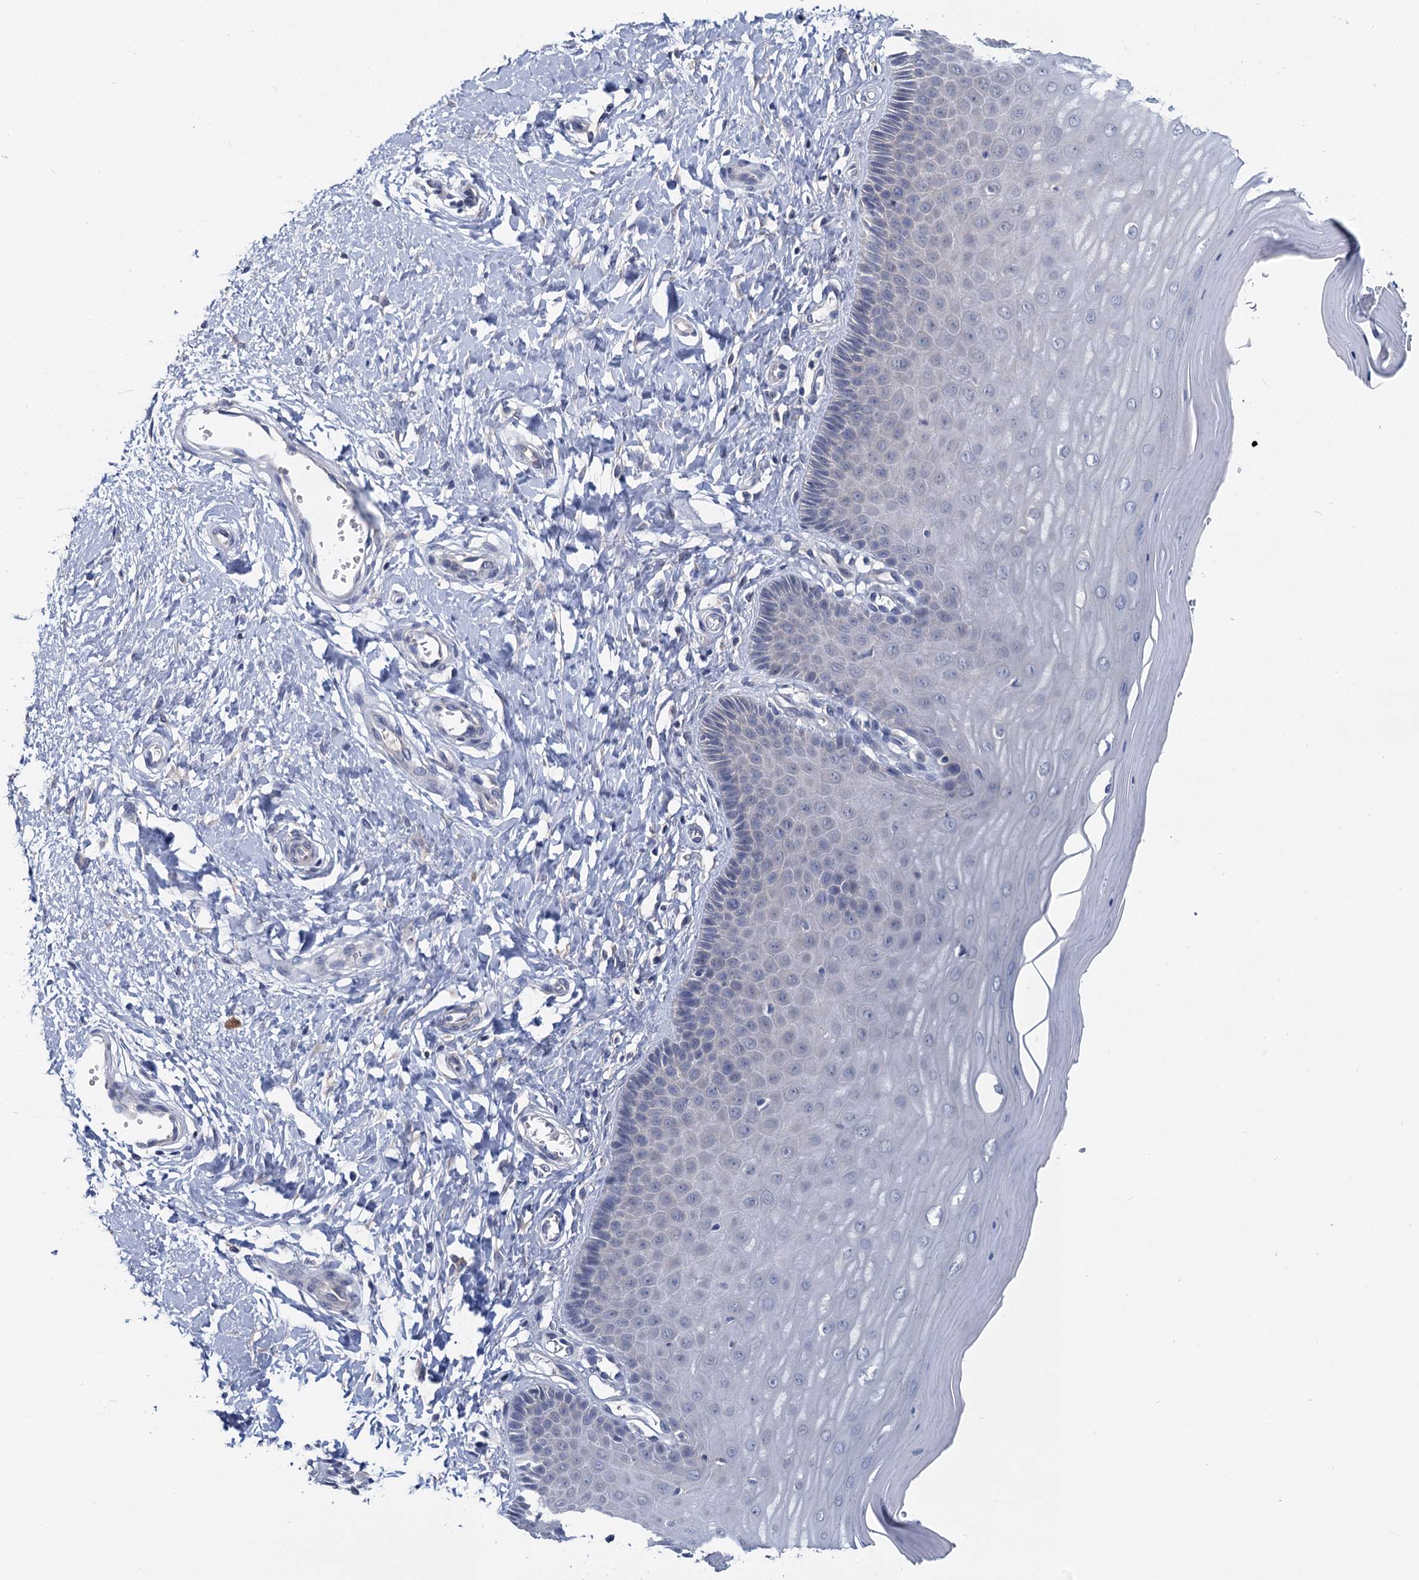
{"staining": {"intensity": "moderate", "quantity": "<25%", "location": "cytoplasmic/membranous"}, "tissue": "cervix", "cell_type": "Glandular cells", "image_type": "normal", "snomed": [{"axis": "morphology", "description": "Normal tissue, NOS"}, {"axis": "topography", "description": "Cervix"}], "caption": "A brown stain shows moderate cytoplasmic/membranous positivity of a protein in glandular cells of unremarkable cervix. (DAB IHC with brightfield microscopy, high magnification).", "gene": "ANKRD42", "patient": {"sex": "female", "age": 55}}